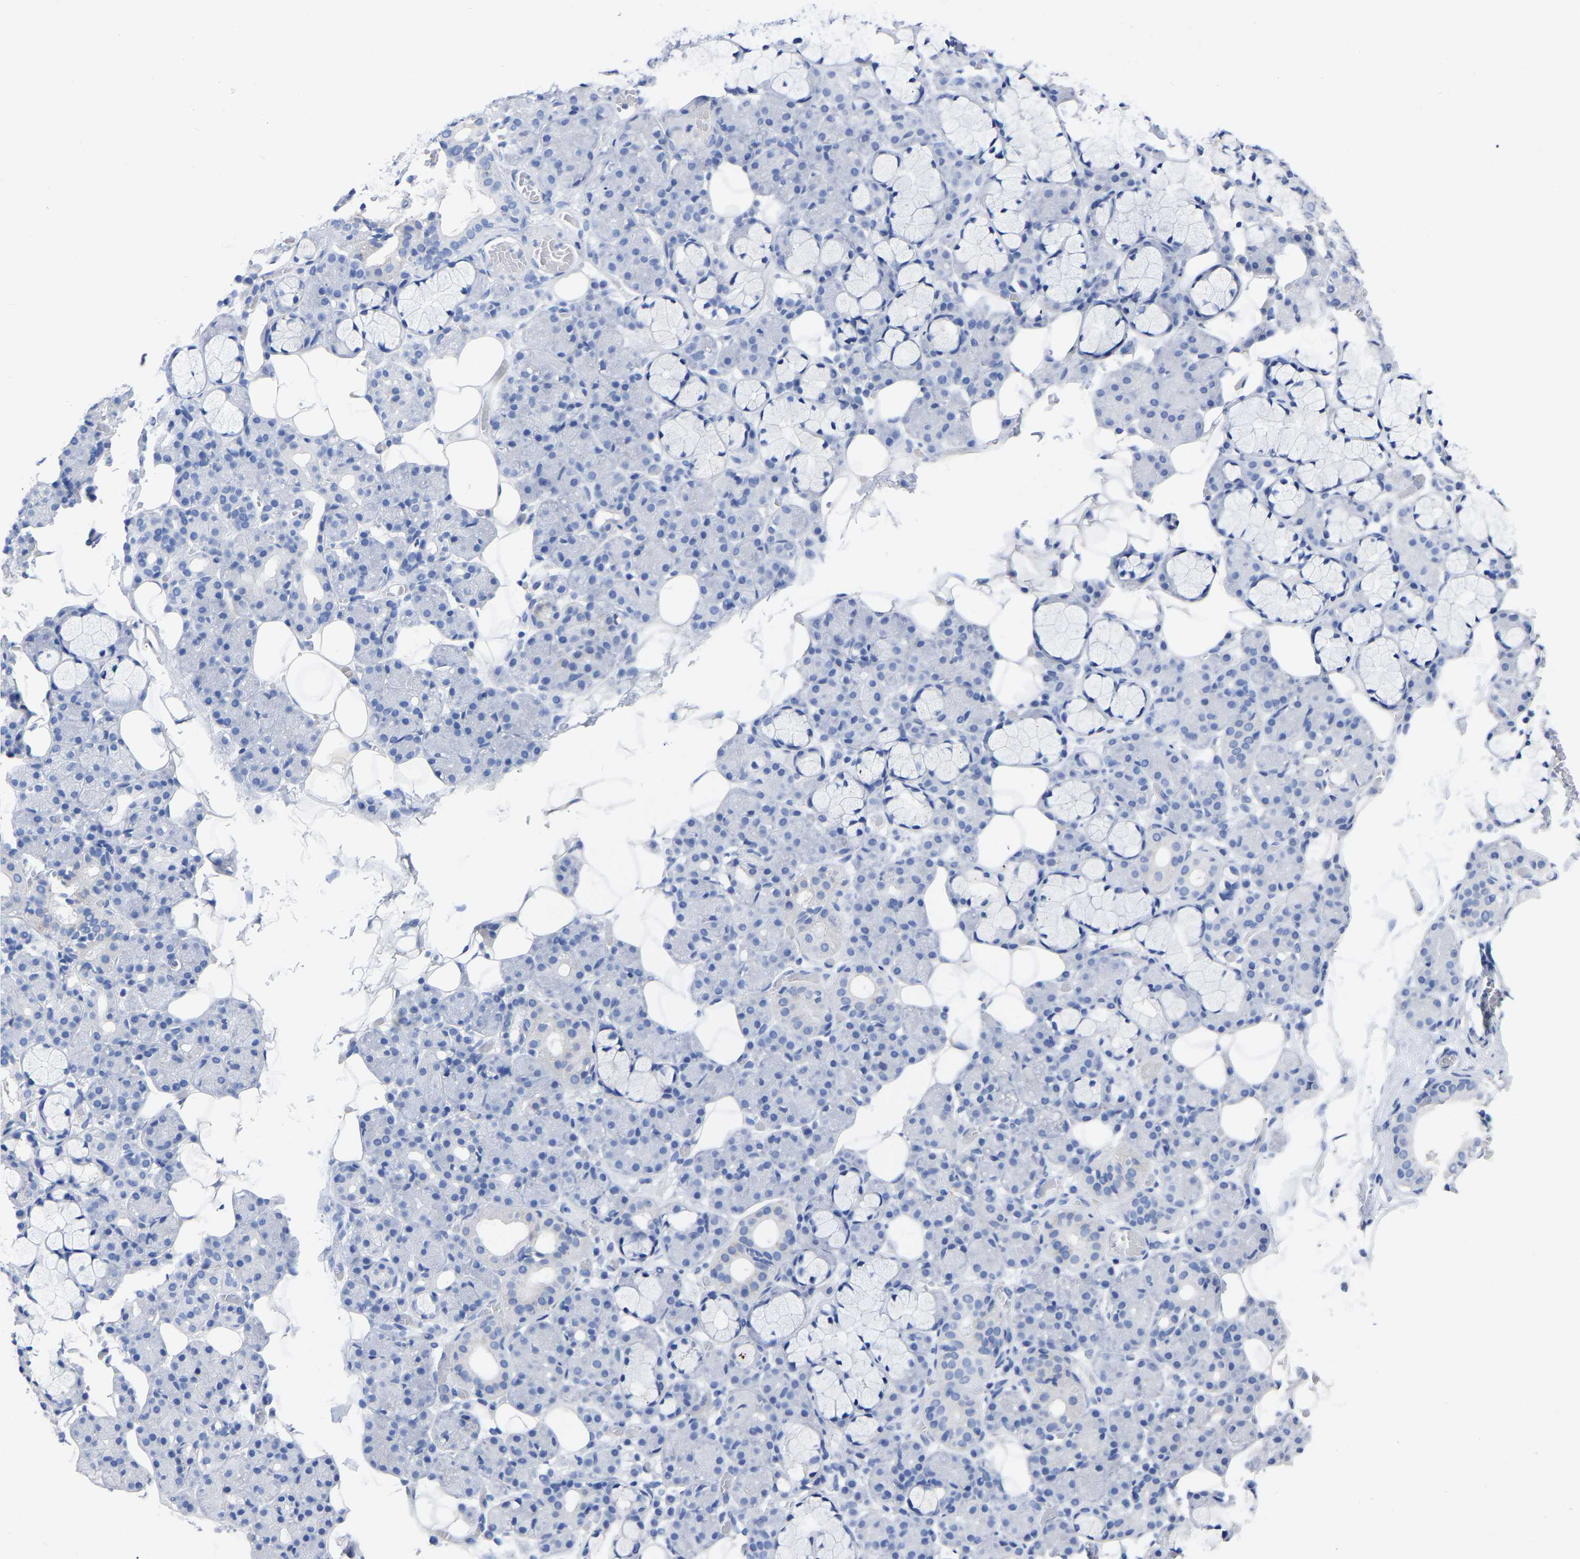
{"staining": {"intensity": "negative", "quantity": "none", "location": "none"}, "tissue": "salivary gland", "cell_type": "Glandular cells", "image_type": "normal", "snomed": [{"axis": "morphology", "description": "Normal tissue, NOS"}, {"axis": "topography", "description": "Salivary gland"}], "caption": "Glandular cells show no significant staining in unremarkable salivary gland.", "gene": "ANXA13", "patient": {"sex": "male", "age": 63}}